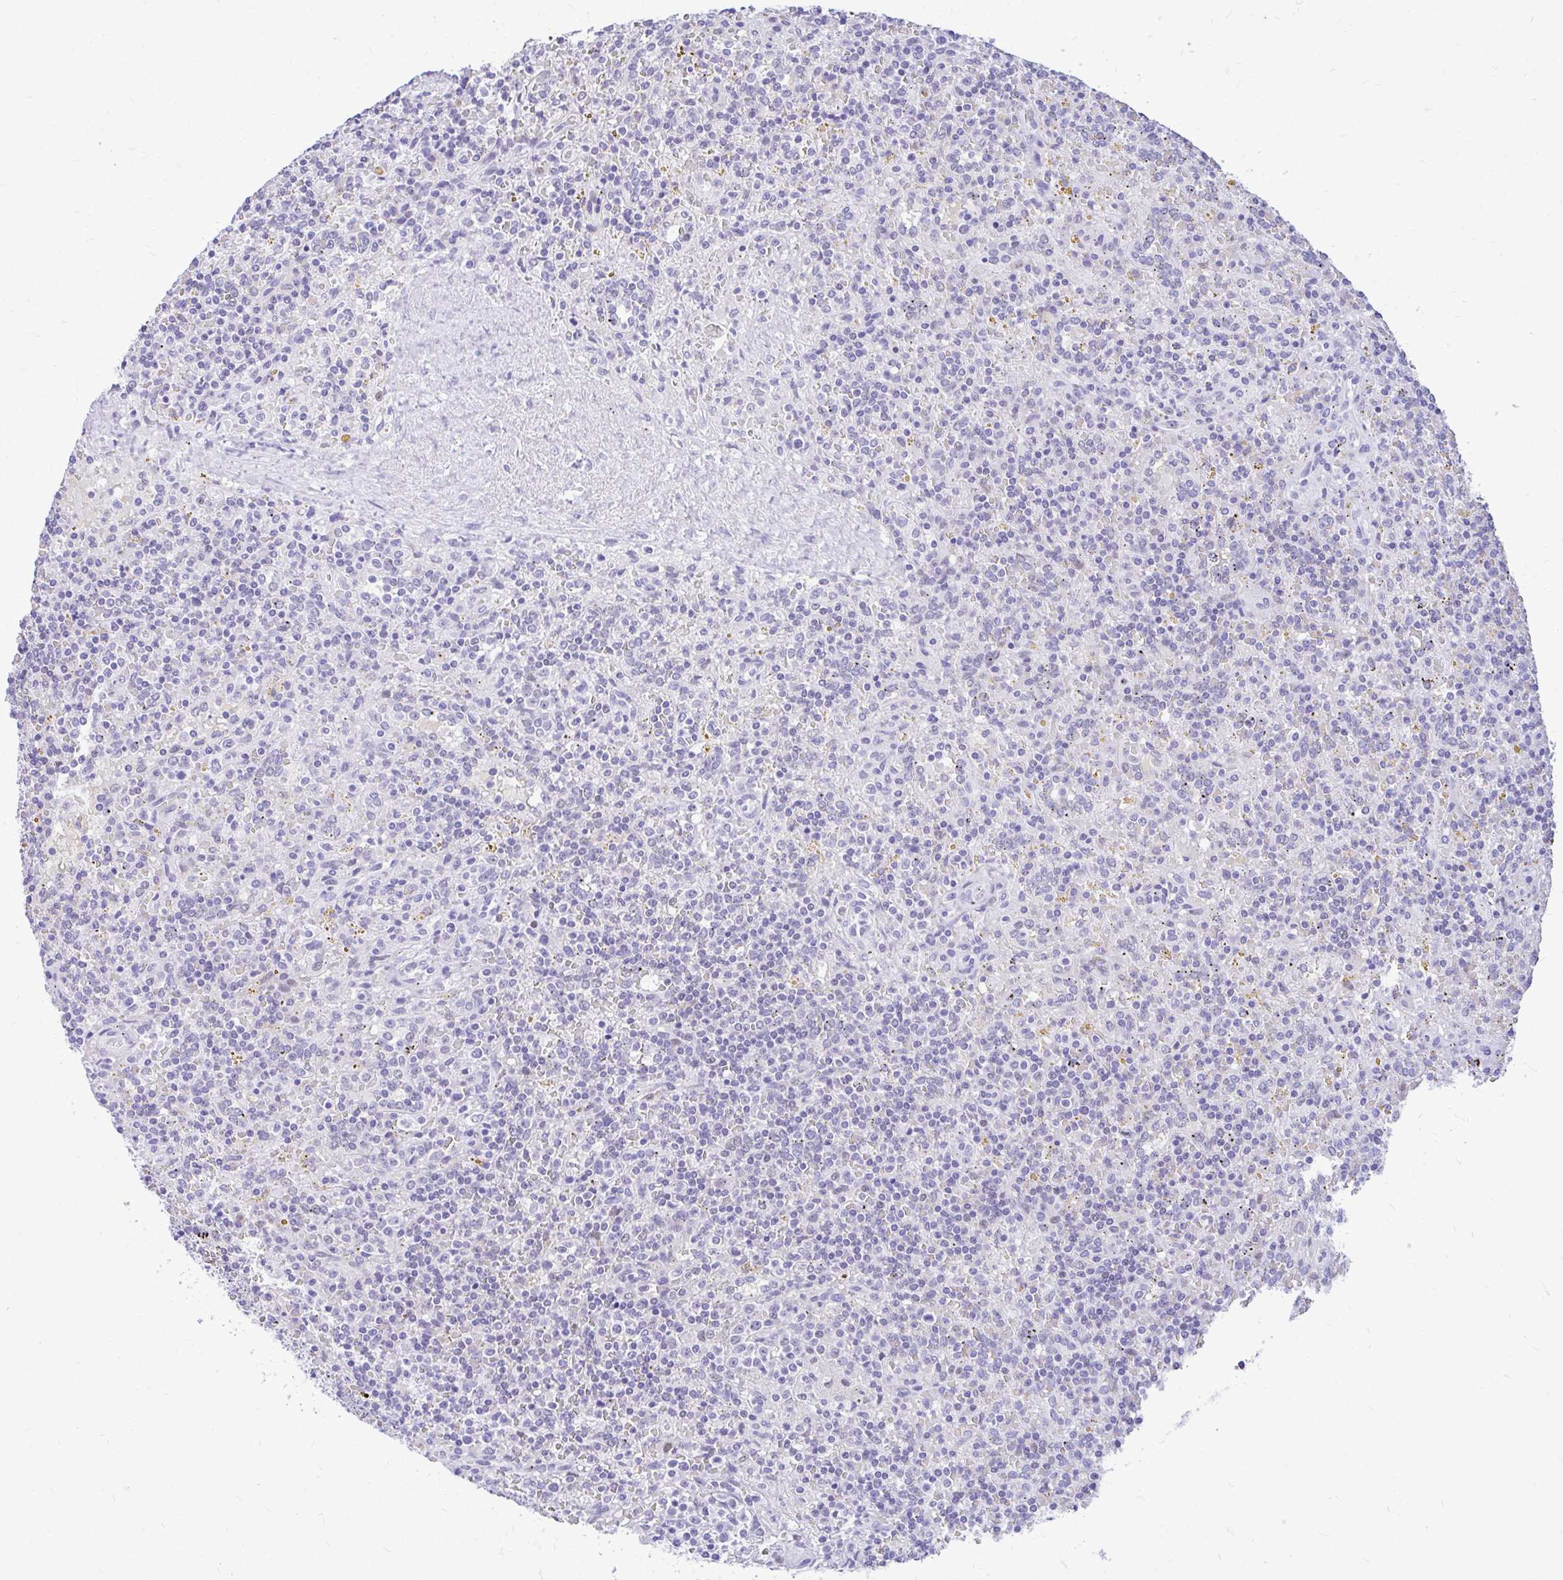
{"staining": {"intensity": "negative", "quantity": "none", "location": "none"}, "tissue": "lymphoma", "cell_type": "Tumor cells", "image_type": "cancer", "snomed": [{"axis": "morphology", "description": "Malignant lymphoma, non-Hodgkin's type, Low grade"}, {"axis": "topography", "description": "Spleen"}], "caption": "Malignant lymphoma, non-Hodgkin's type (low-grade) was stained to show a protein in brown. There is no significant expression in tumor cells.", "gene": "GLB1L2", "patient": {"sex": "male", "age": 67}}